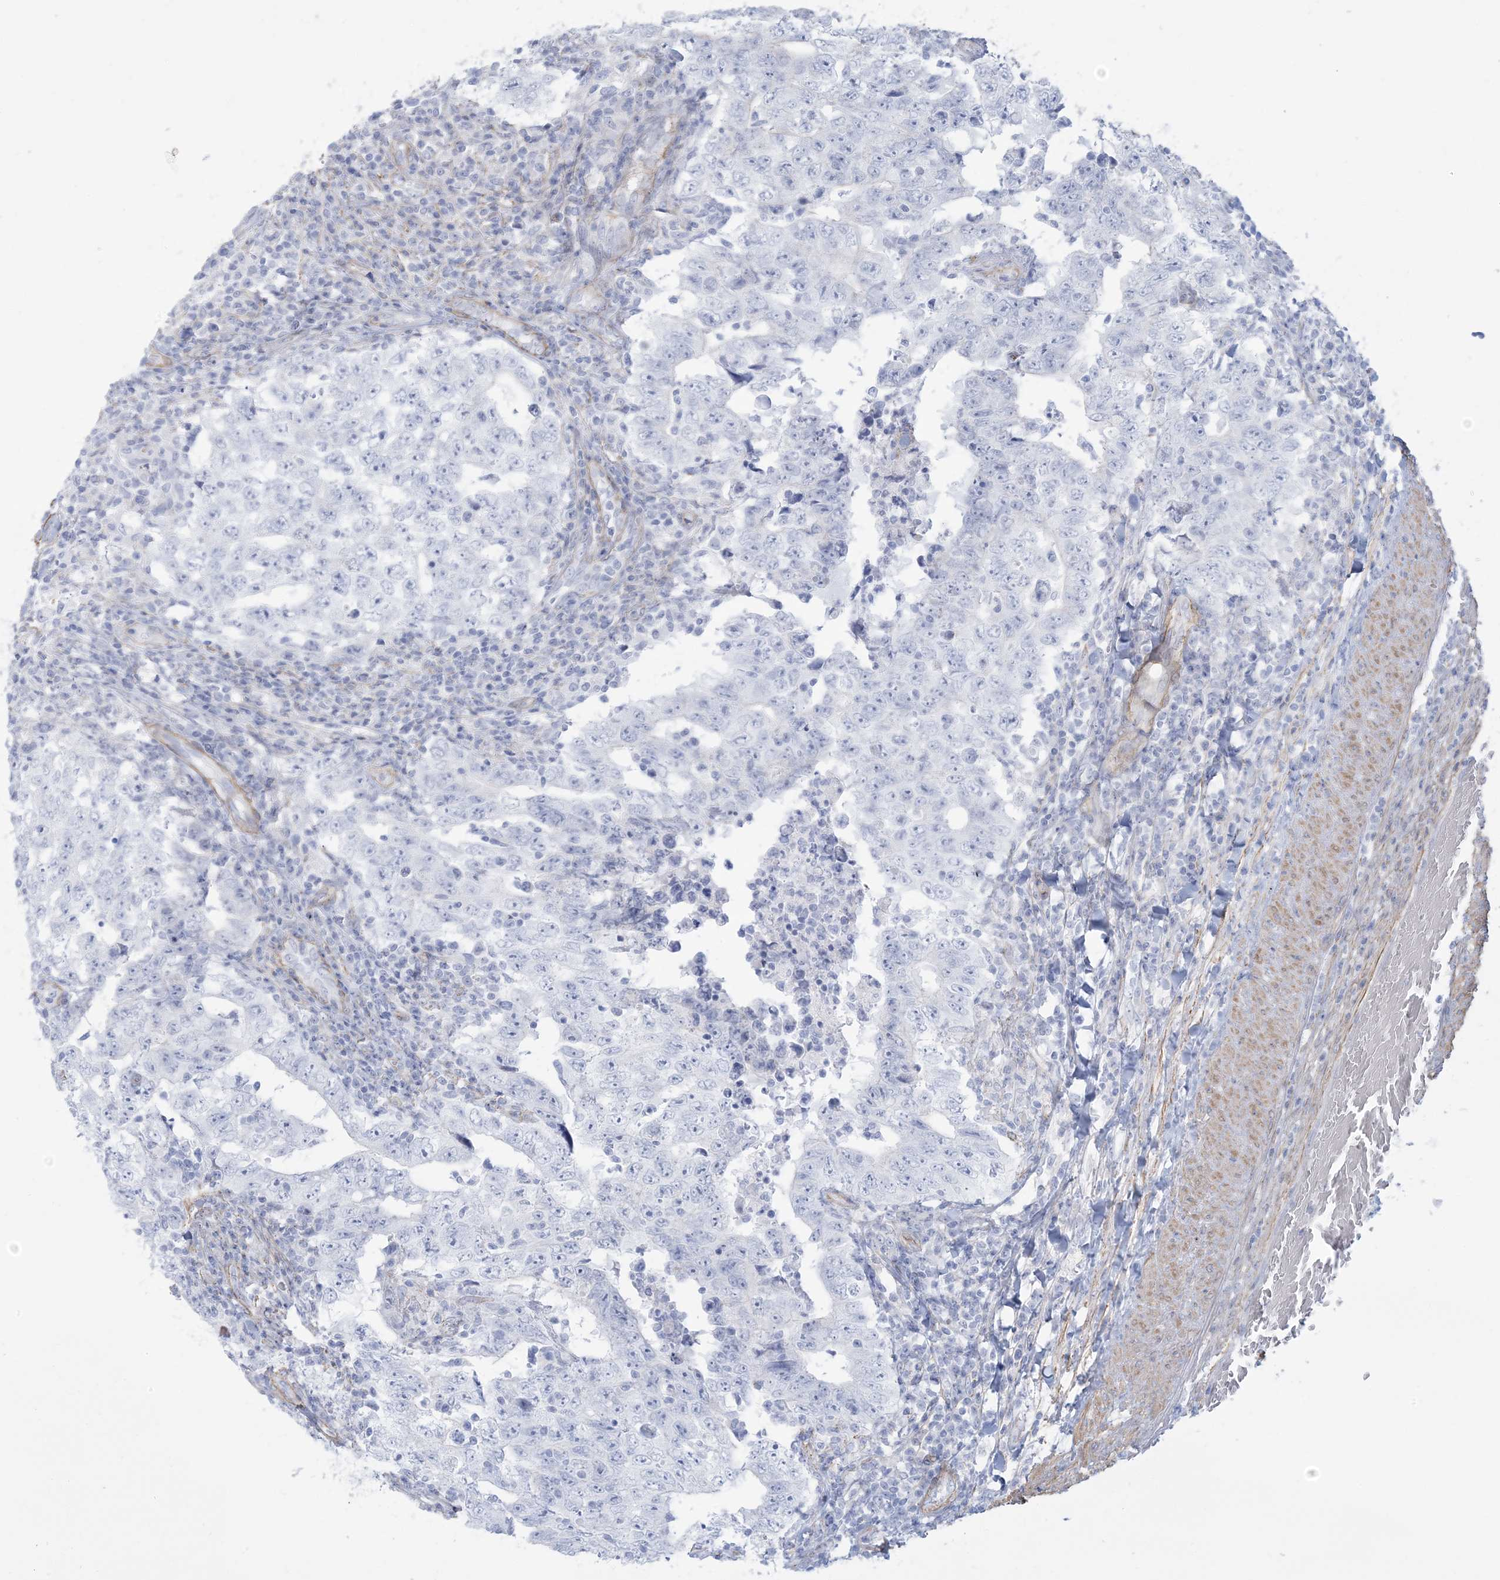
{"staining": {"intensity": "negative", "quantity": "none", "location": "none"}, "tissue": "testis cancer", "cell_type": "Tumor cells", "image_type": "cancer", "snomed": [{"axis": "morphology", "description": "Carcinoma, Embryonal, NOS"}, {"axis": "topography", "description": "Testis"}], "caption": "Embryonal carcinoma (testis) was stained to show a protein in brown. There is no significant positivity in tumor cells. The staining is performed using DAB (3,3'-diaminobenzidine) brown chromogen with nuclei counter-stained in using hematoxylin.", "gene": "AGXT", "patient": {"sex": "male", "age": 26}}